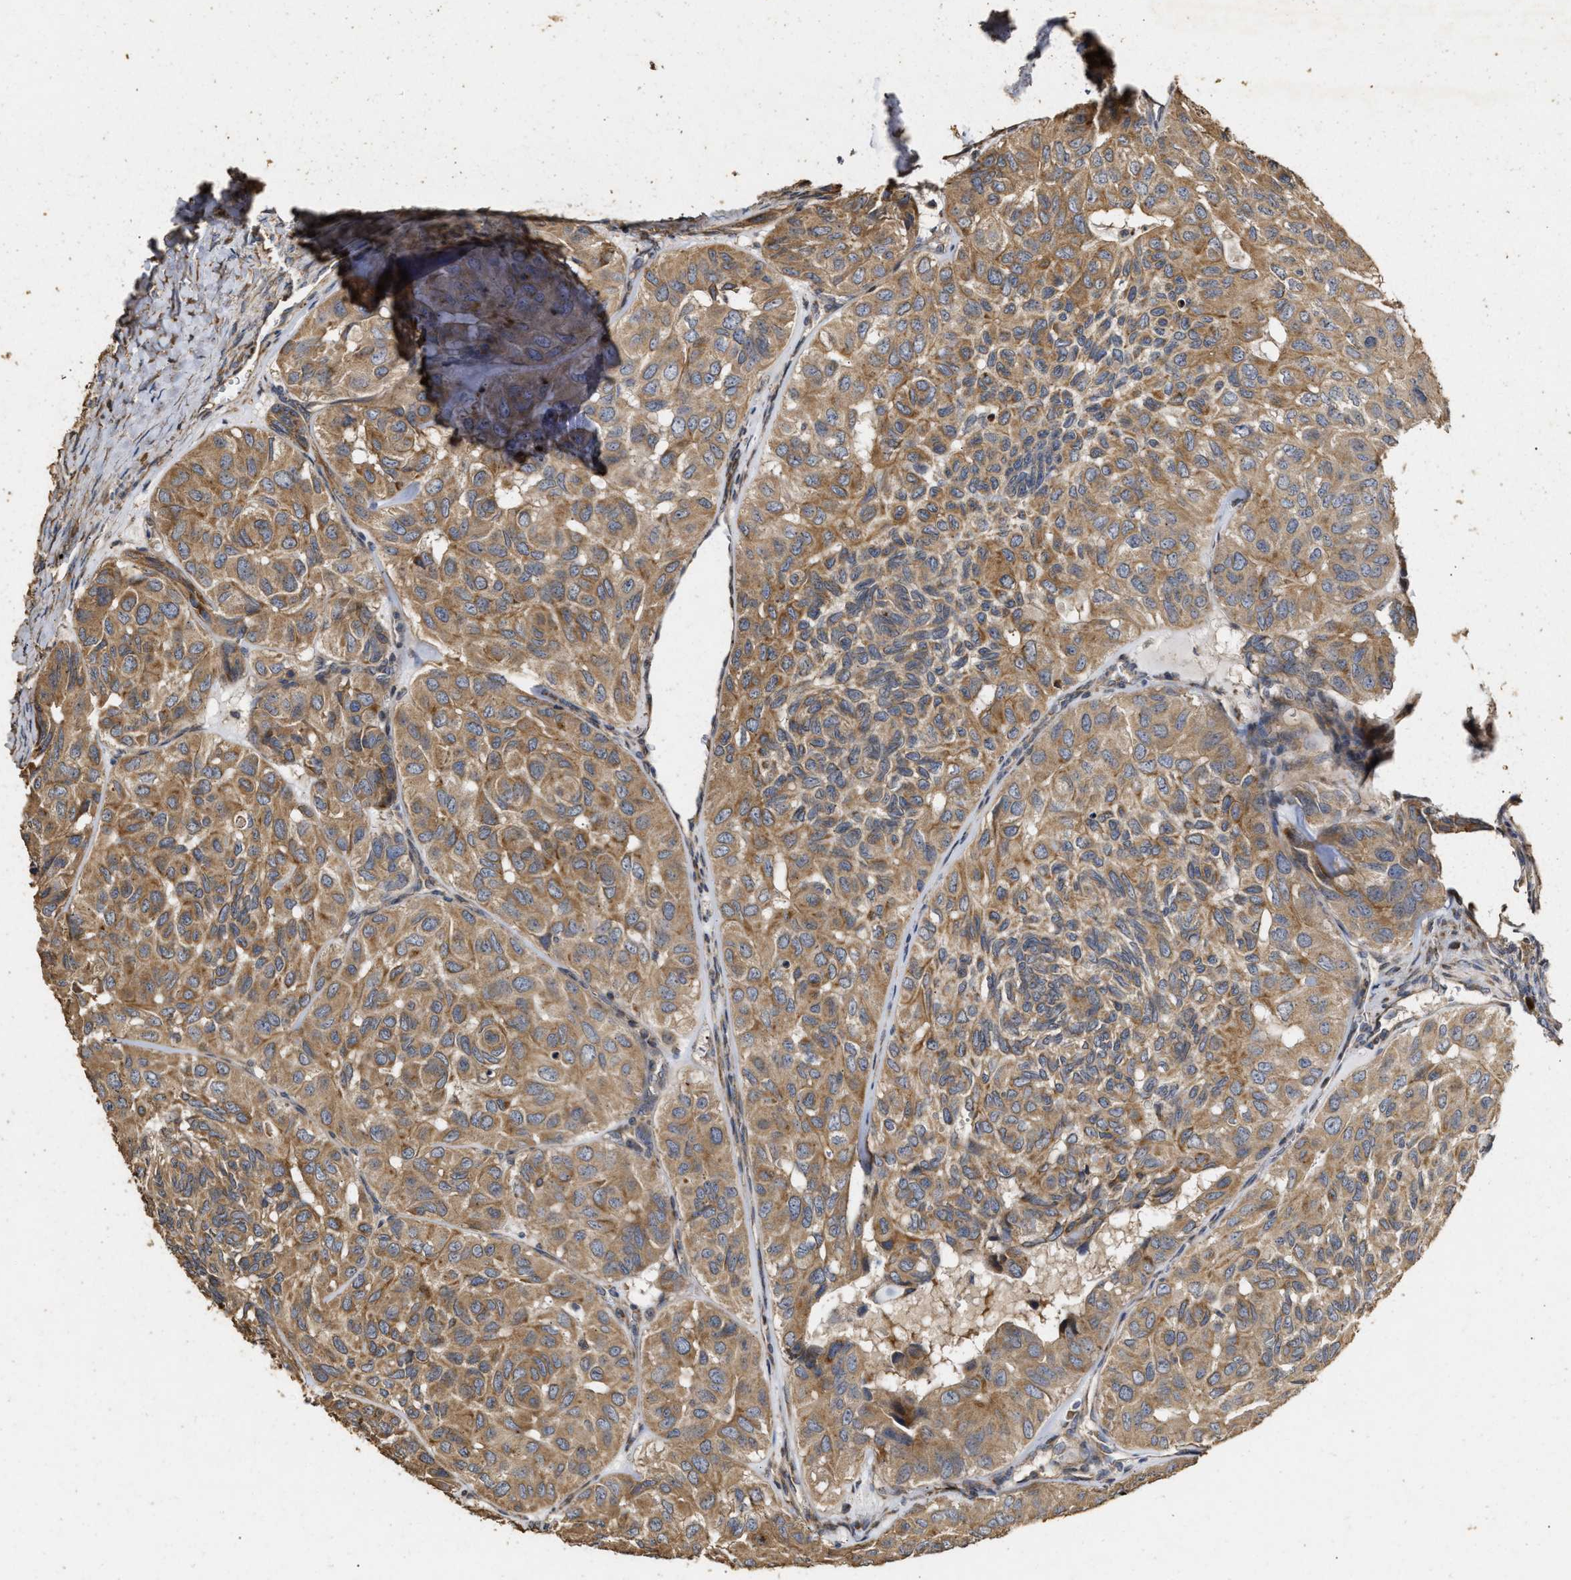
{"staining": {"intensity": "moderate", "quantity": ">75%", "location": "cytoplasmic/membranous"}, "tissue": "head and neck cancer", "cell_type": "Tumor cells", "image_type": "cancer", "snomed": [{"axis": "morphology", "description": "Adenocarcinoma, NOS"}, {"axis": "topography", "description": "Salivary gland, NOS"}, {"axis": "topography", "description": "Head-Neck"}], "caption": "Protein expression analysis of human head and neck cancer reveals moderate cytoplasmic/membranous positivity in about >75% of tumor cells.", "gene": "NAV1", "patient": {"sex": "female", "age": 76}}